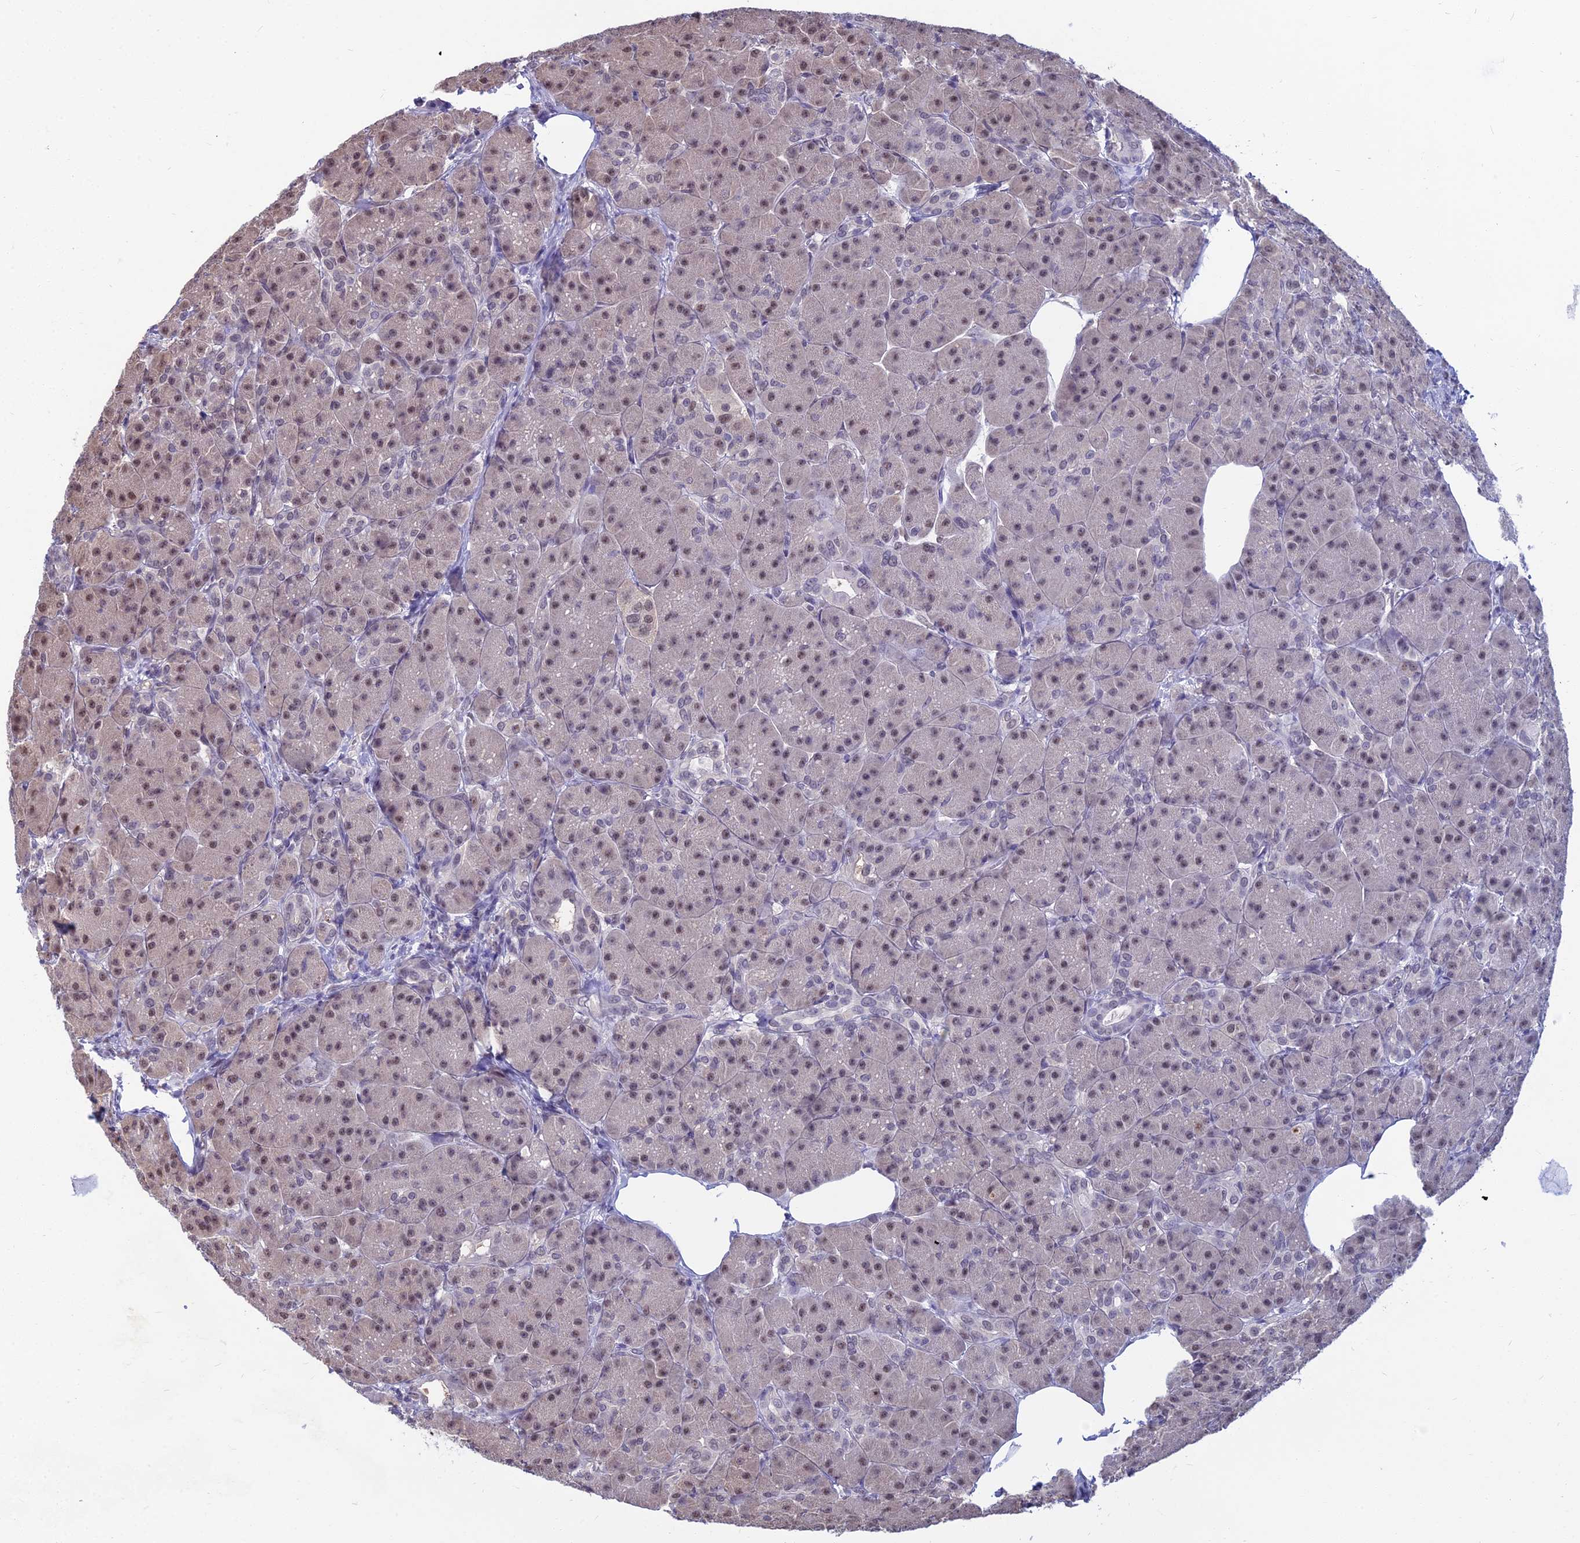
{"staining": {"intensity": "moderate", "quantity": "25%-75%", "location": "nuclear"}, "tissue": "pancreas", "cell_type": "Exocrine glandular cells", "image_type": "normal", "snomed": [{"axis": "morphology", "description": "Normal tissue, NOS"}, {"axis": "topography", "description": "Pancreas"}], "caption": "Pancreas stained with immunohistochemistry (IHC) demonstrates moderate nuclear staining in about 25%-75% of exocrine glandular cells.", "gene": "SRSF7", "patient": {"sex": "male", "age": 63}}